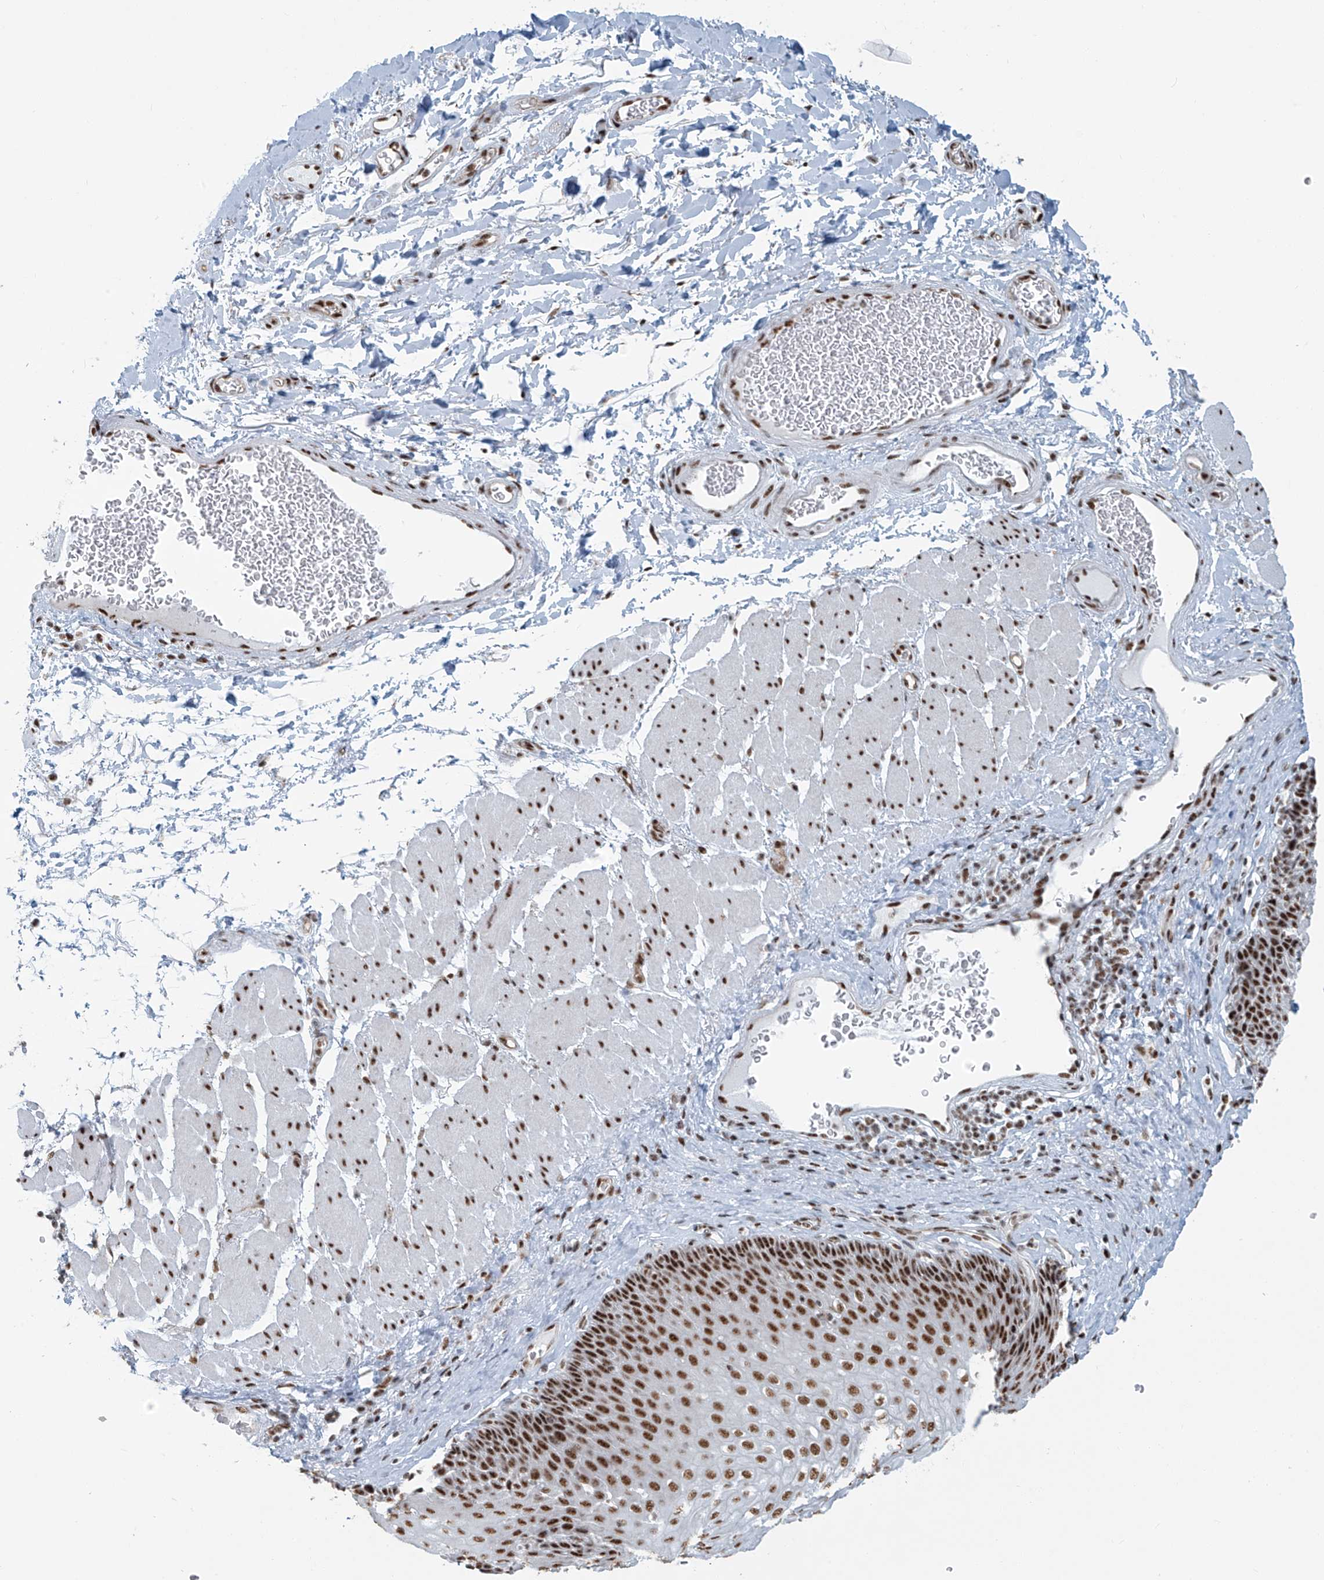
{"staining": {"intensity": "strong", "quantity": "25%-75%", "location": "nuclear"}, "tissue": "esophagus", "cell_type": "Squamous epithelial cells", "image_type": "normal", "snomed": [{"axis": "morphology", "description": "Normal tissue, NOS"}, {"axis": "topography", "description": "Esophagus"}], "caption": "Immunohistochemistry (IHC) (DAB (3,3'-diaminobenzidine)) staining of unremarkable human esophagus displays strong nuclear protein expression in about 25%-75% of squamous epithelial cells. Immunohistochemistry (IHC) stains the protein of interest in brown and the nuclei are stained blue.", "gene": "ENSG00000257390", "patient": {"sex": "female", "age": 66}}